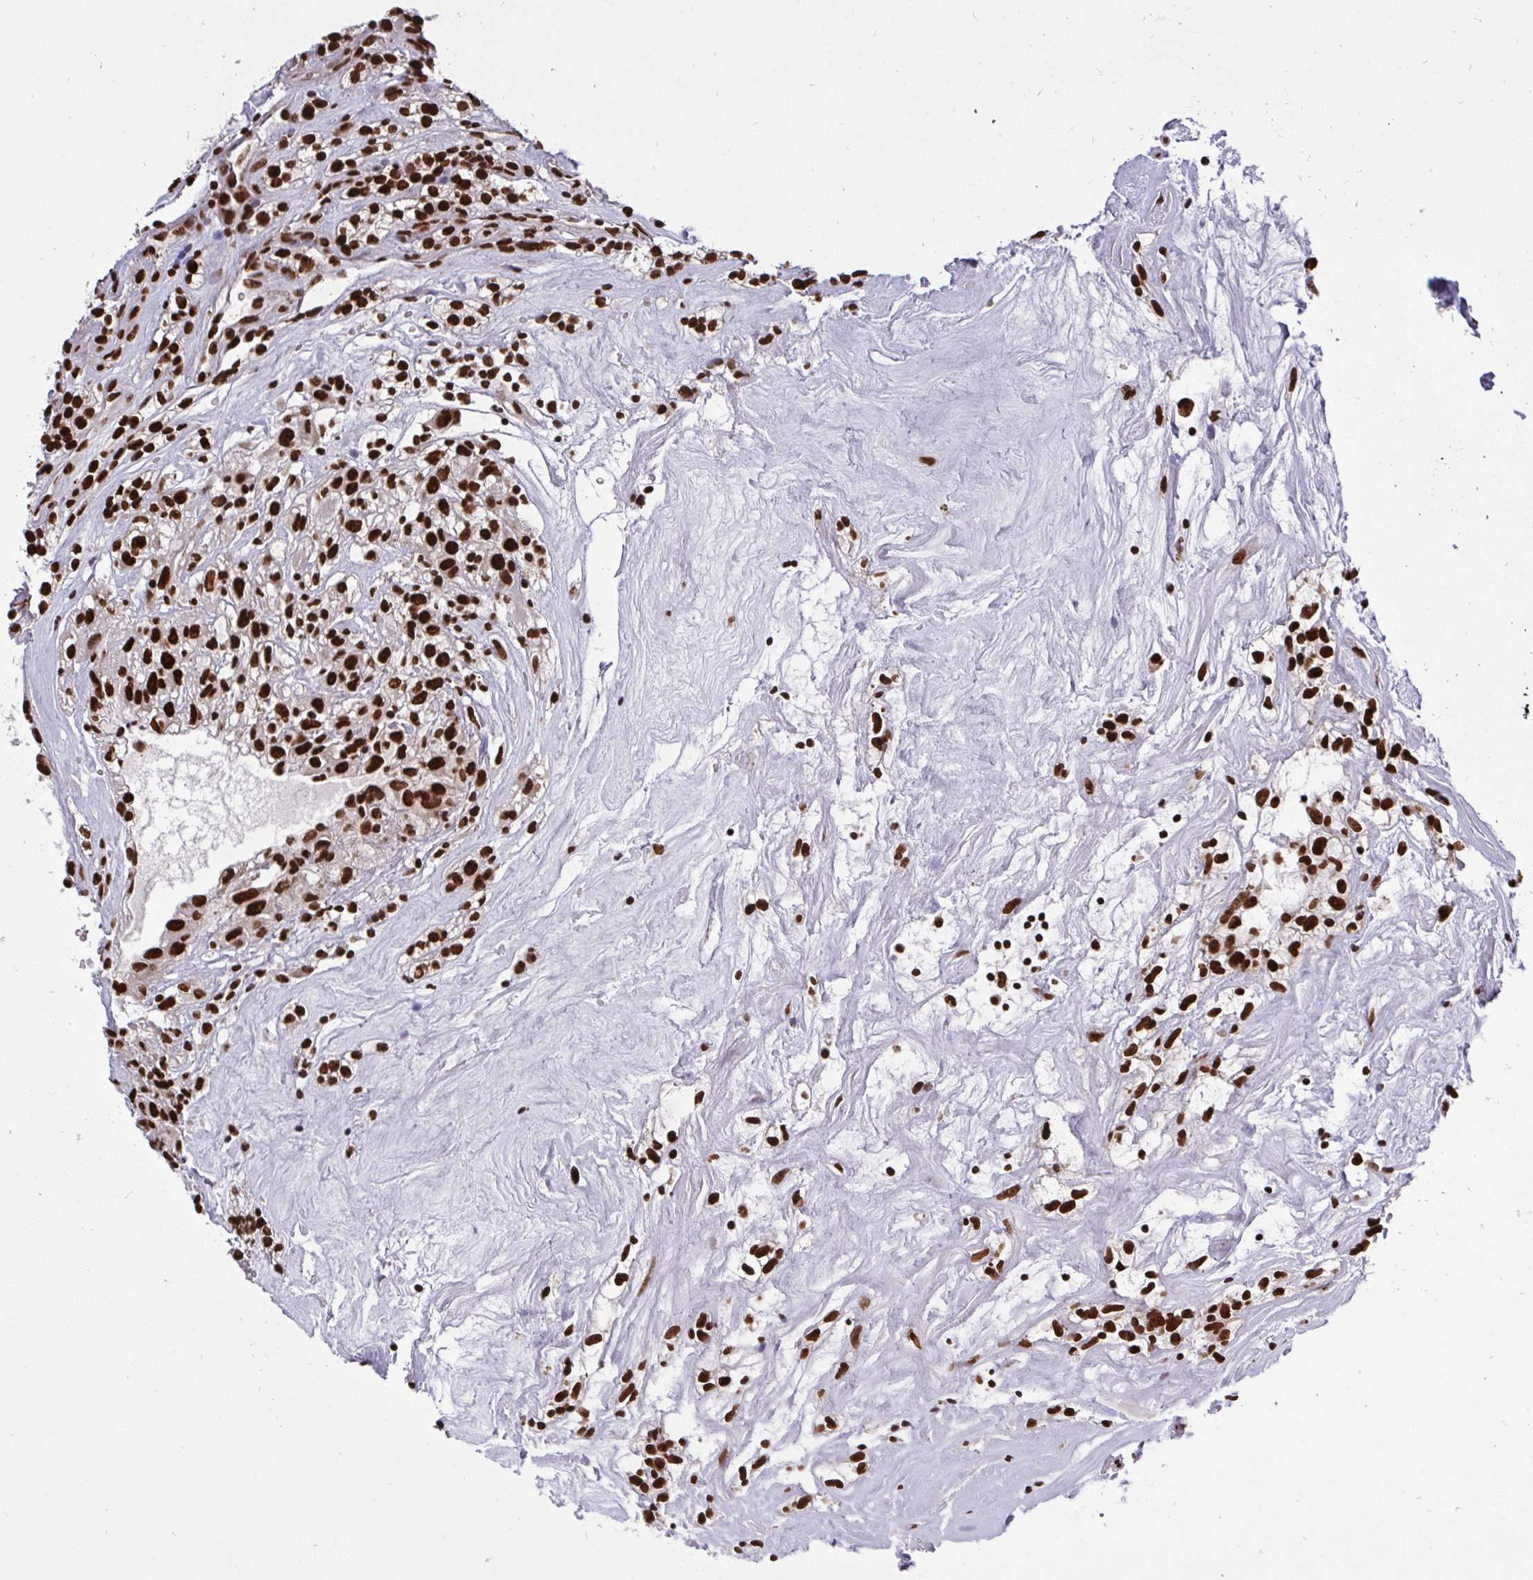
{"staining": {"intensity": "strong", "quantity": ">75%", "location": "nuclear"}, "tissue": "renal cancer", "cell_type": "Tumor cells", "image_type": "cancer", "snomed": [{"axis": "morphology", "description": "Adenocarcinoma, NOS"}, {"axis": "topography", "description": "Kidney"}], "caption": "Immunohistochemistry (IHC) photomicrograph of neoplastic tissue: renal cancer stained using immunohistochemistry exhibits high levels of strong protein expression localized specifically in the nuclear of tumor cells, appearing as a nuclear brown color.", "gene": "HNRNPL", "patient": {"sex": "female", "age": 57}}